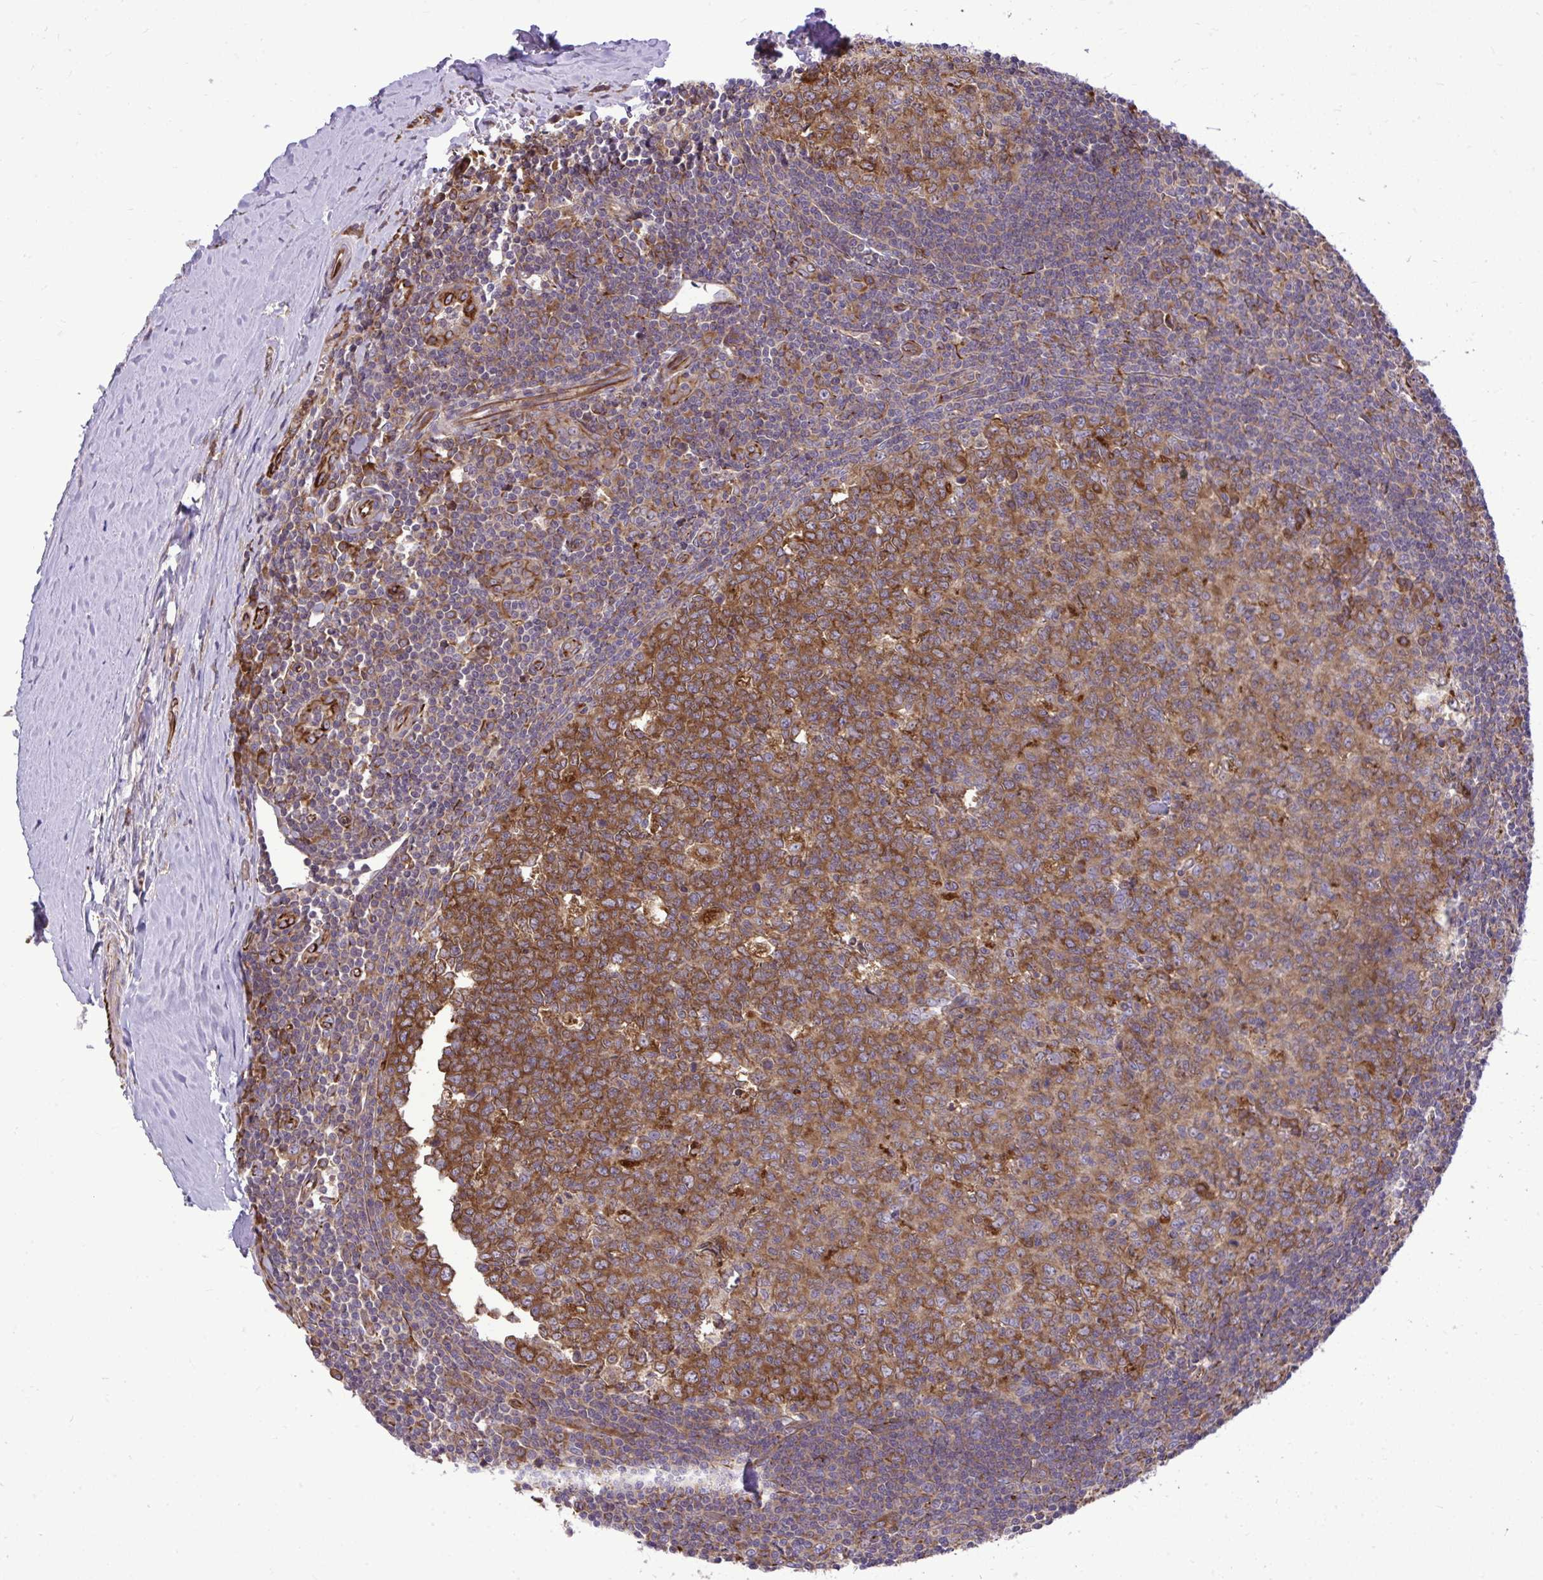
{"staining": {"intensity": "moderate", "quantity": ">75%", "location": "cytoplasmic/membranous"}, "tissue": "tonsil", "cell_type": "Germinal center cells", "image_type": "normal", "snomed": [{"axis": "morphology", "description": "Normal tissue, NOS"}, {"axis": "topography", "description": "Tonsil"}], "caption": "Germinal center cells exhibit moderate cytoplasmic/membranous positivity in about >75% of cells in benign tonsil. (IHC, brightfield microscopy, high magnification).", "gene": "PAIP2", "patient": {"sex": "male", "age": 27}}